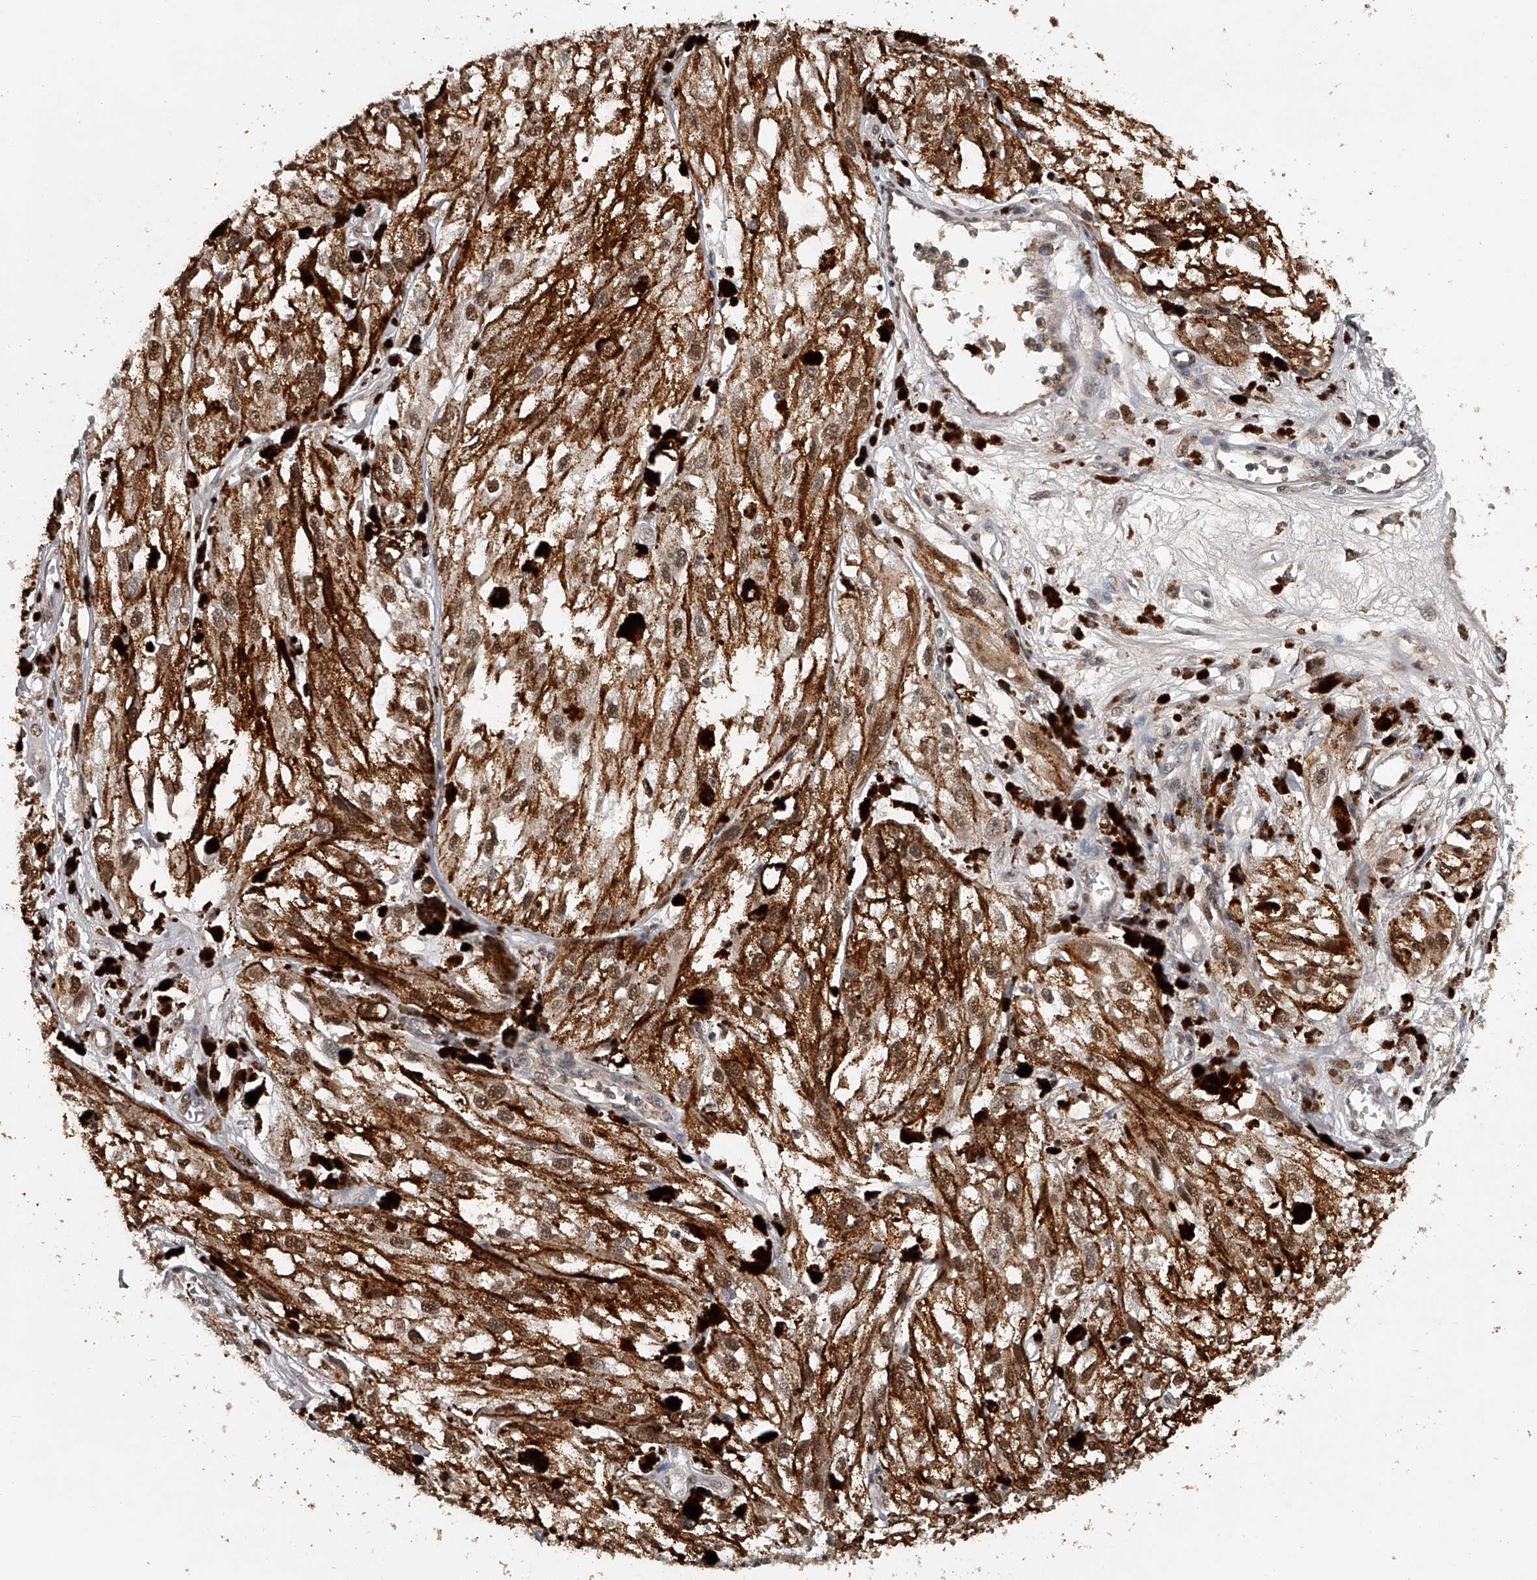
{"staining": {"intensity": "moderate", "quantity": ">75%", "location": "nuclear"}, "tissue": "melanoma", "cell_type": "Tumor cells", "image_type": "cancer", "snomed": [{"axis": "morphology", "description": "Malignant melanoma, NOS"}, {"axis": "topography", "description": "Skin"}], "caption": "Malignant melanoma stained with a brown dye demonstrates moderate nuclear positive expression in about >75% of tumor cells.", "gene": "PLEKHG1", "patient": {"sex": "male", "age": 88}}